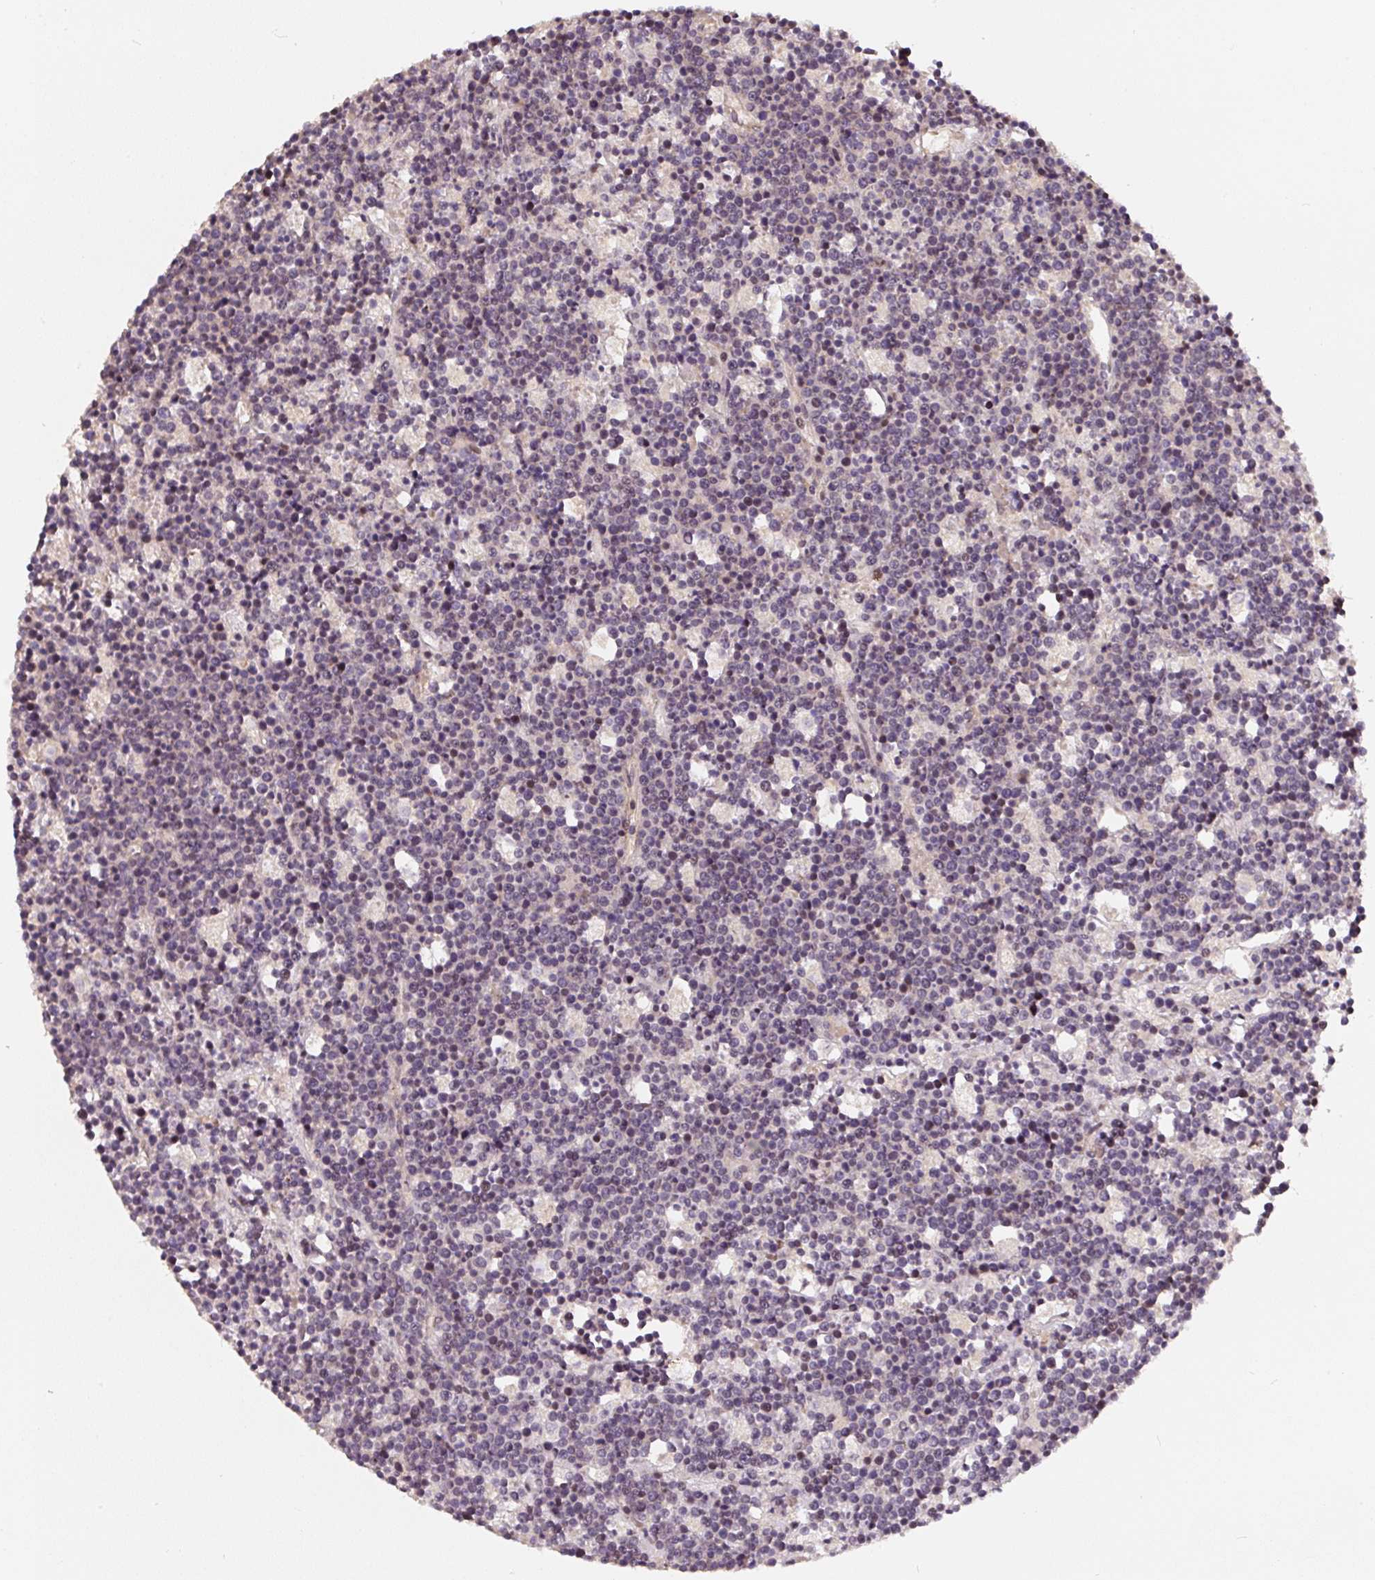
{"staining": {"intensity": "negative", "quantity": "none", "location": "none"}, "tissue": "lymphoma", "cell_type": "Tumor cells", "image_type": "cancer", "snomed": [{"axis": "morphology", "description": "Malignant lymphoma, non-Hodgkin's type, High grade"}, {"axis": "topography", "description": "Ovary"}], "caption": "DAB (3,3'-diaminobenzidine) immunohistochemical staining of human lymphoma displays no significant positivity in tumor cells. (DAB (3,3'-diaminobenzidine) IHC with hematoxylin counter stain).", "gene": "PWWP3B", "patient": {"sex": "female", "age": 56}}